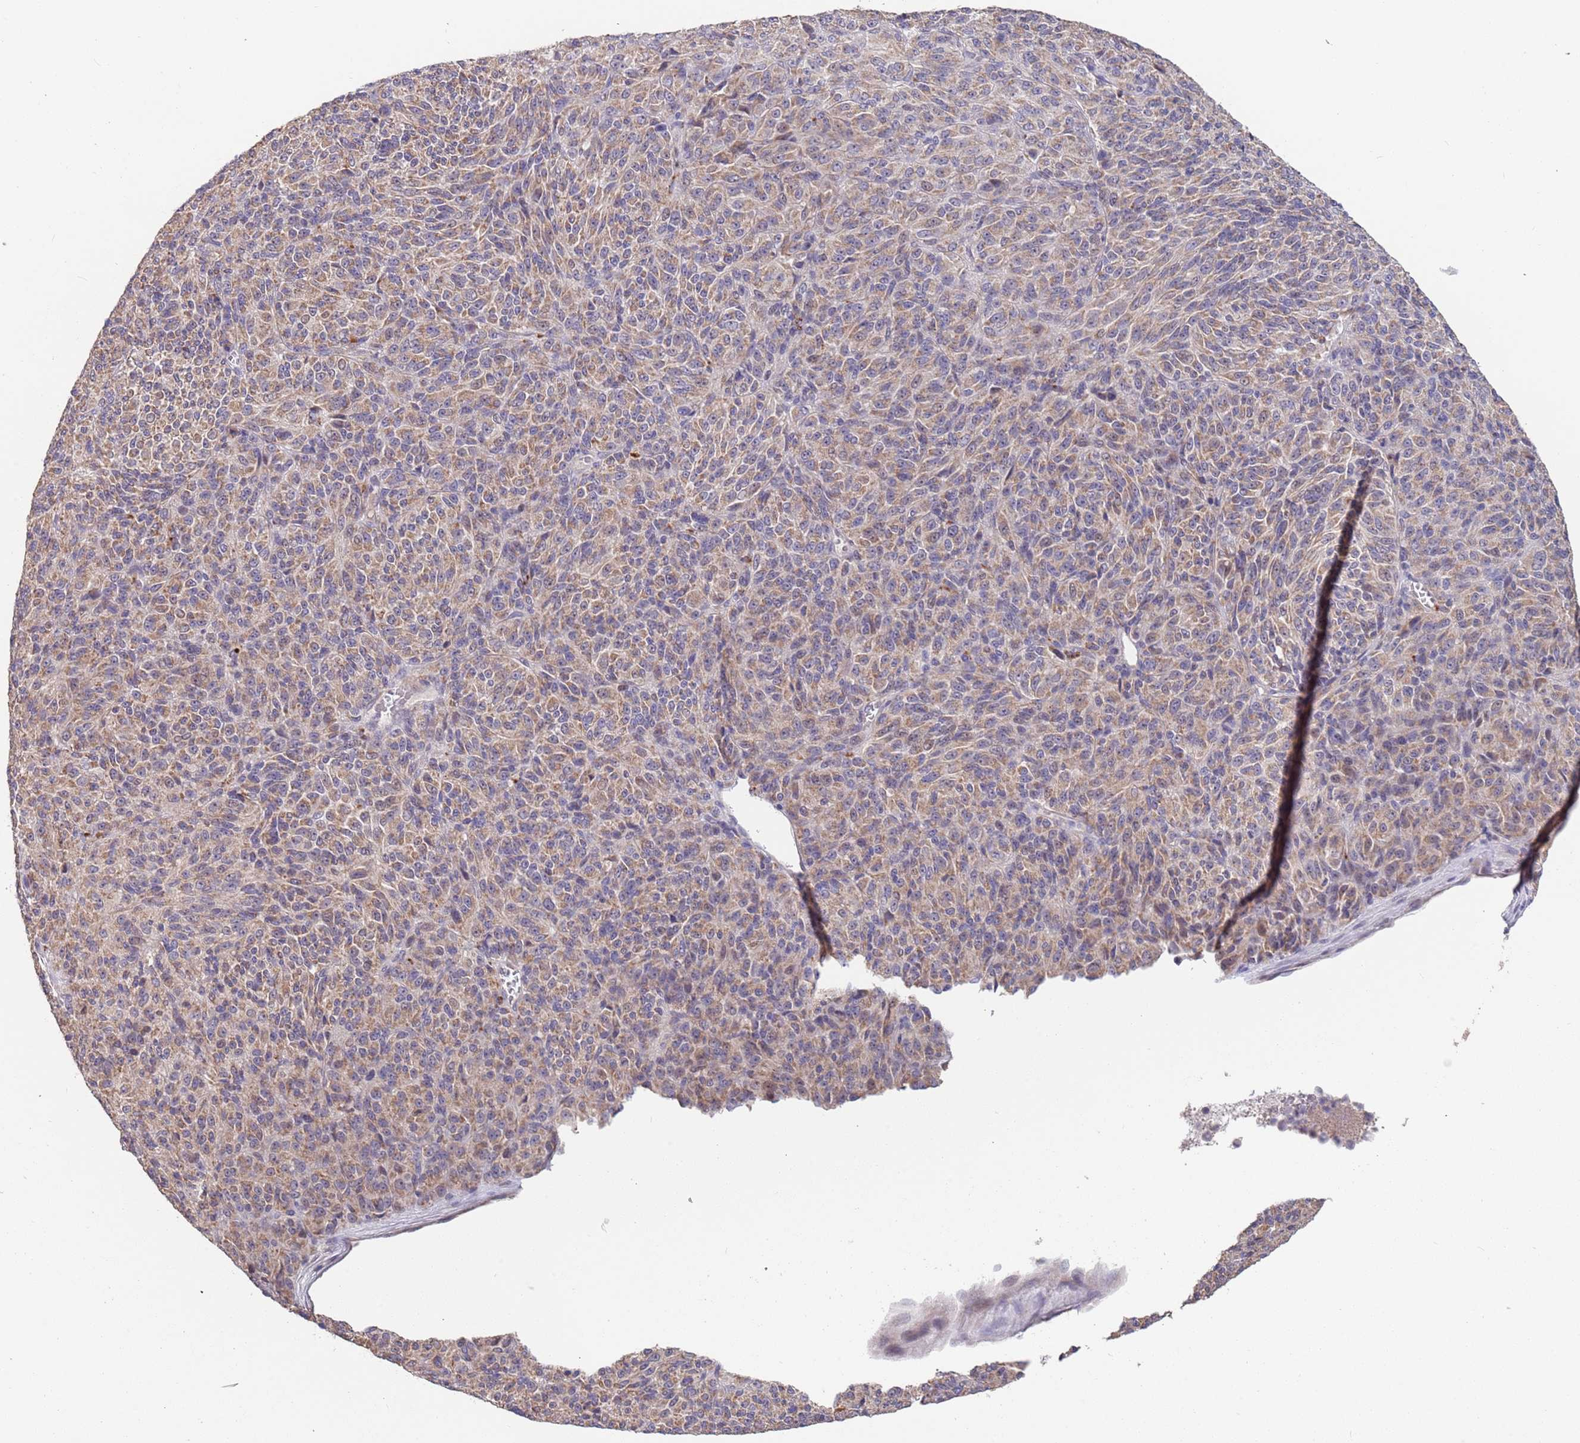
{"staining": {"intensity": "moderate", "quantity": ">75%", "location": "cytoplasmic/membranous"}, "tissue": "melanoma", "cell_type": "Tumor cells", "image_type": "cancer", "snomed": [{"axis": "morphology", "description": "Malignant melanoma, Metastatic site"}, {"axis": "topography", "description": "Brain"}], "caption": "Immunohistochemical staining of melanoma demonstrates moderate cytoplasmic/membranous protein expression in approximately >75% of tumor cells.", "gene": "TMEM64", "patient": {"sex": "female", "age": 56}}